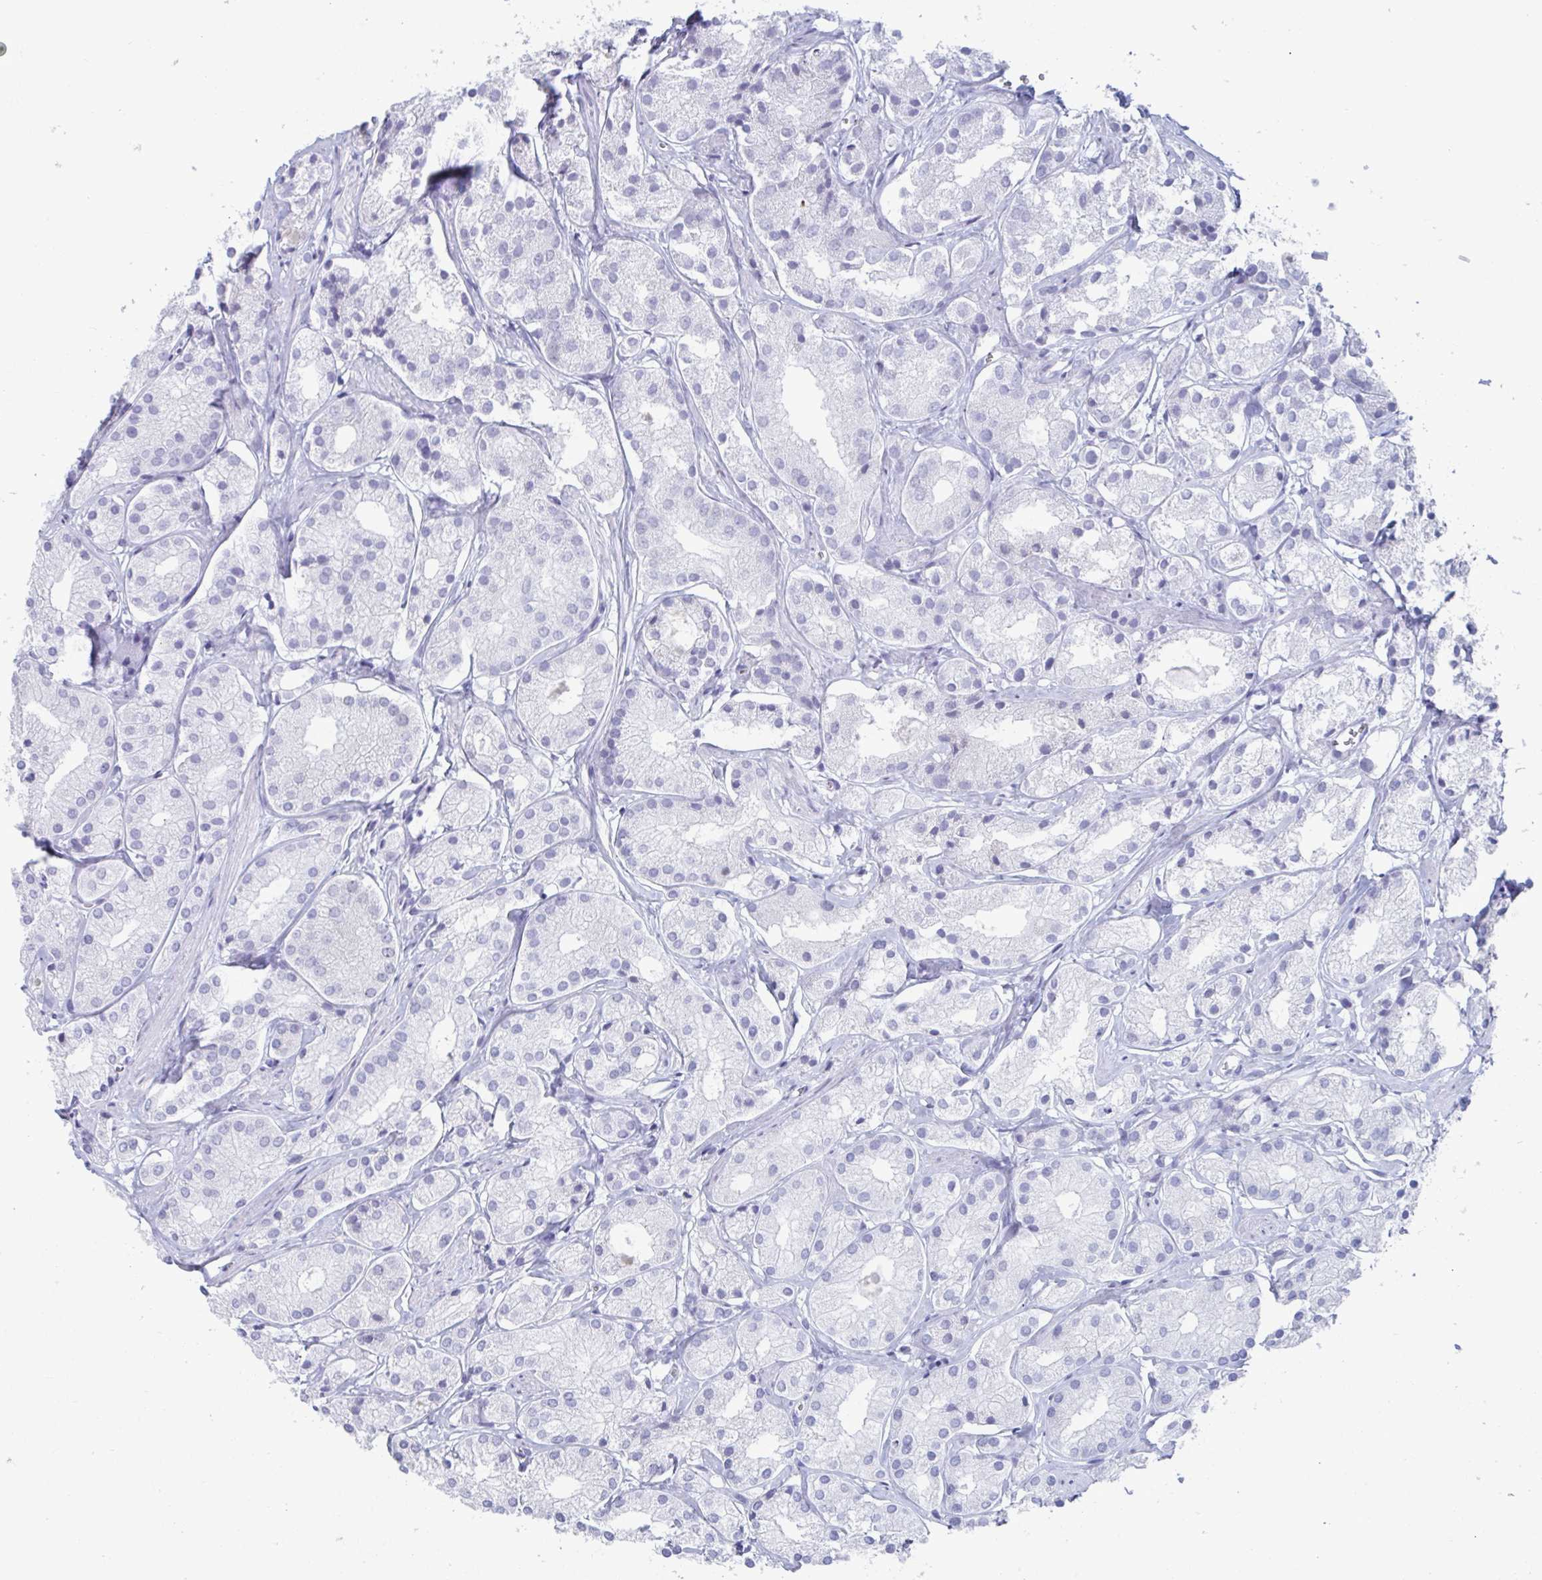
{"staining": {"intensity": "negative", "quantity": "none", "location": "none"}, "tissue": "prostate cancer", "cell_type": "Tumor cells", "image_type": "cancer", "snomed": [{"axis": "morphology", "description": "Adenocarcinoma, Low grade"}, {"axis": "topography", "description": "Prostate"}], "caption": "Prostate cancer stained for a protein using immunohistochemistry (IHC) exhibits no positivity tumor cells.", "gene": "CYP4F11", "patient": {"sex": "male", "age": 69}}